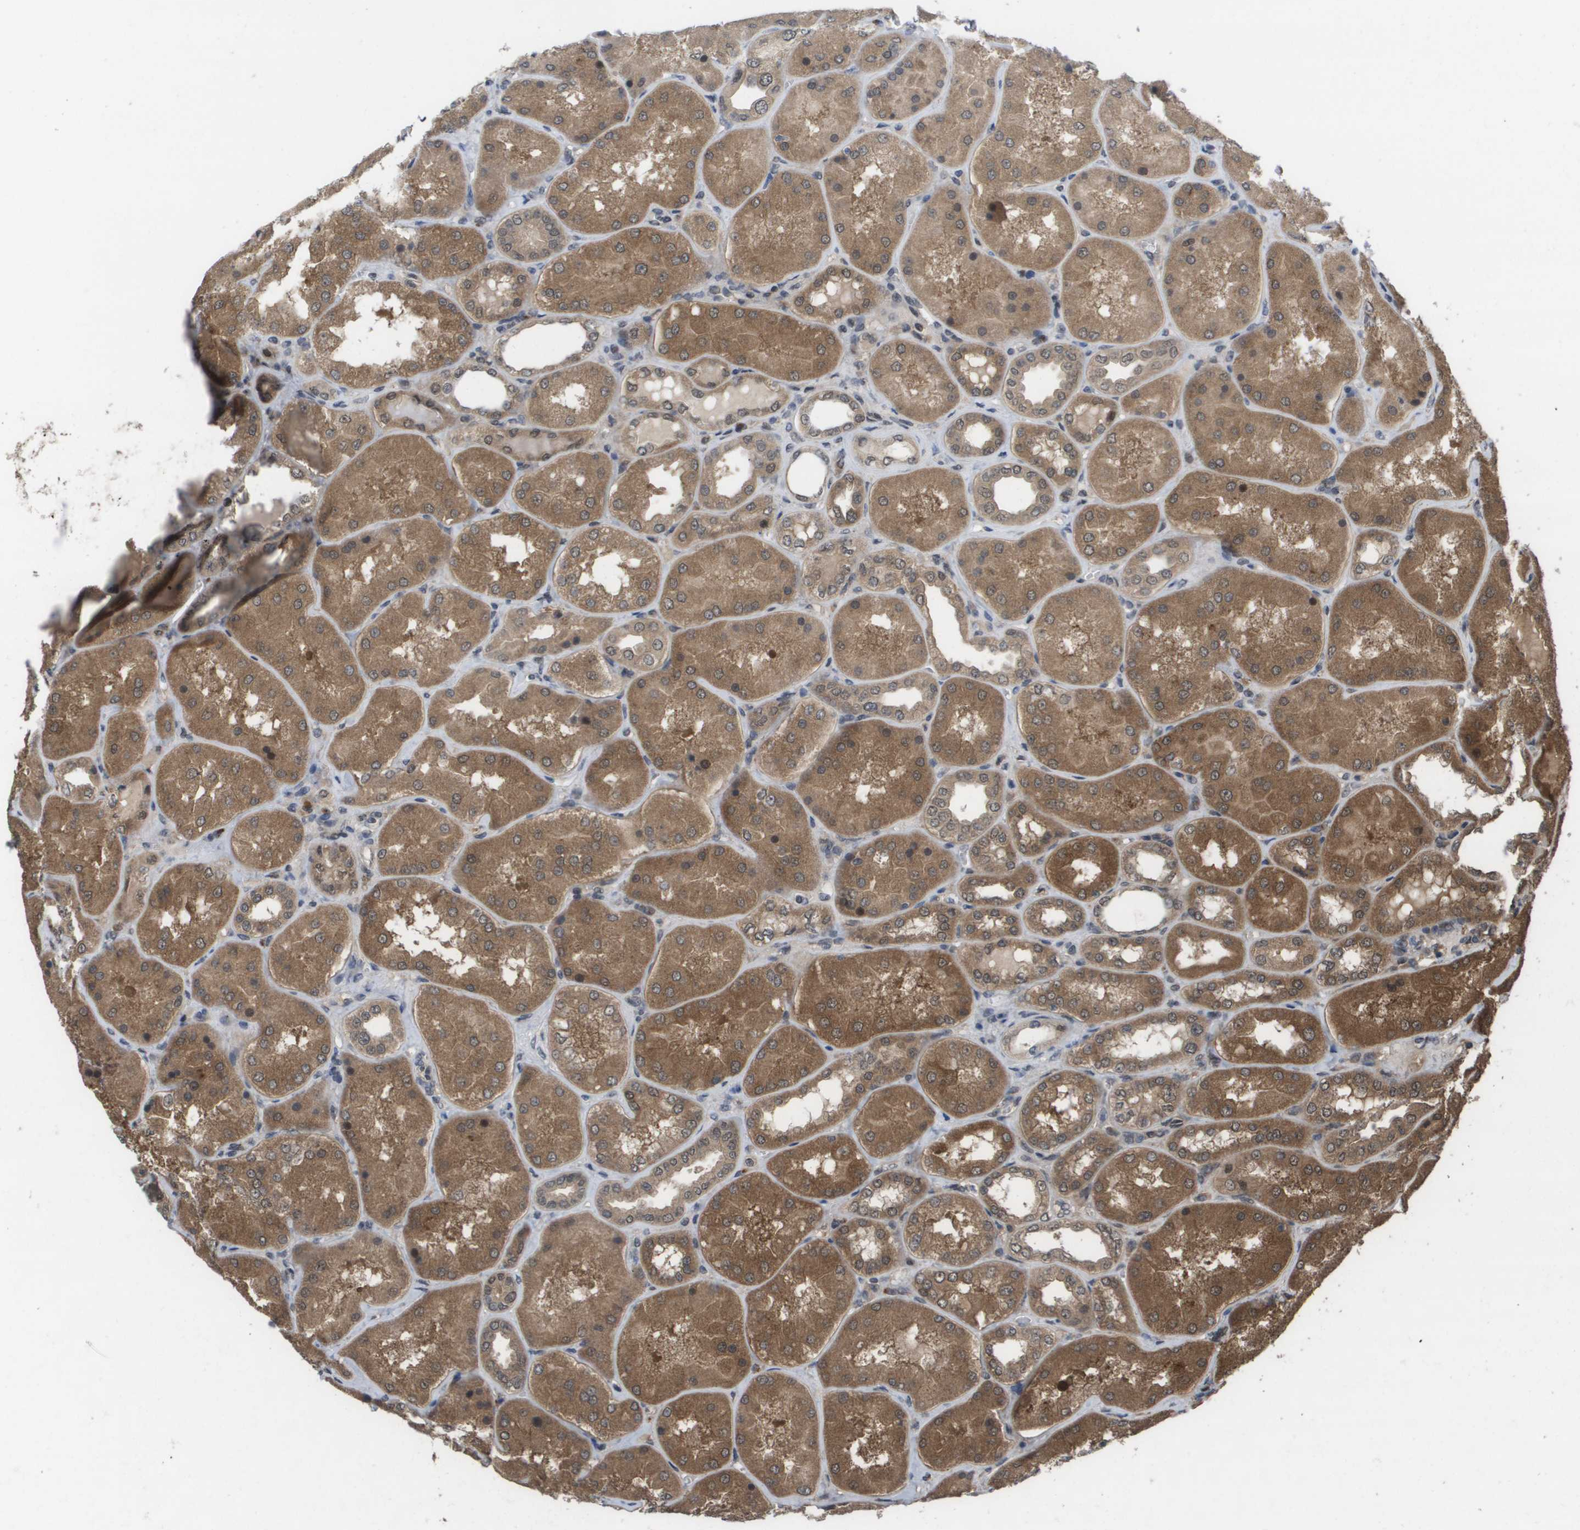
{"staining": {"intensity": "moderate", "quantity": "25%-75%", "location": "nuclear"}, "tissue": "kidney", "cell_type": "Cells in glomeruli", "image_type": "normal", "snomed": [{"axis": "morphology", "description": "Normal tissue, NOS"}, {"axis": "topography", "description": "Kidney"}], "caption": "Immunohistochemistry of benign human kidney displays medium levels of moderate nuclear positivity in approximately 25%-75% of cells in glomeruli. (brown staining indicates protein expression, while blue staining denotes nuclei).", "gene": "AMBRA1", "patient": {"sex": "female", "age": 56}}